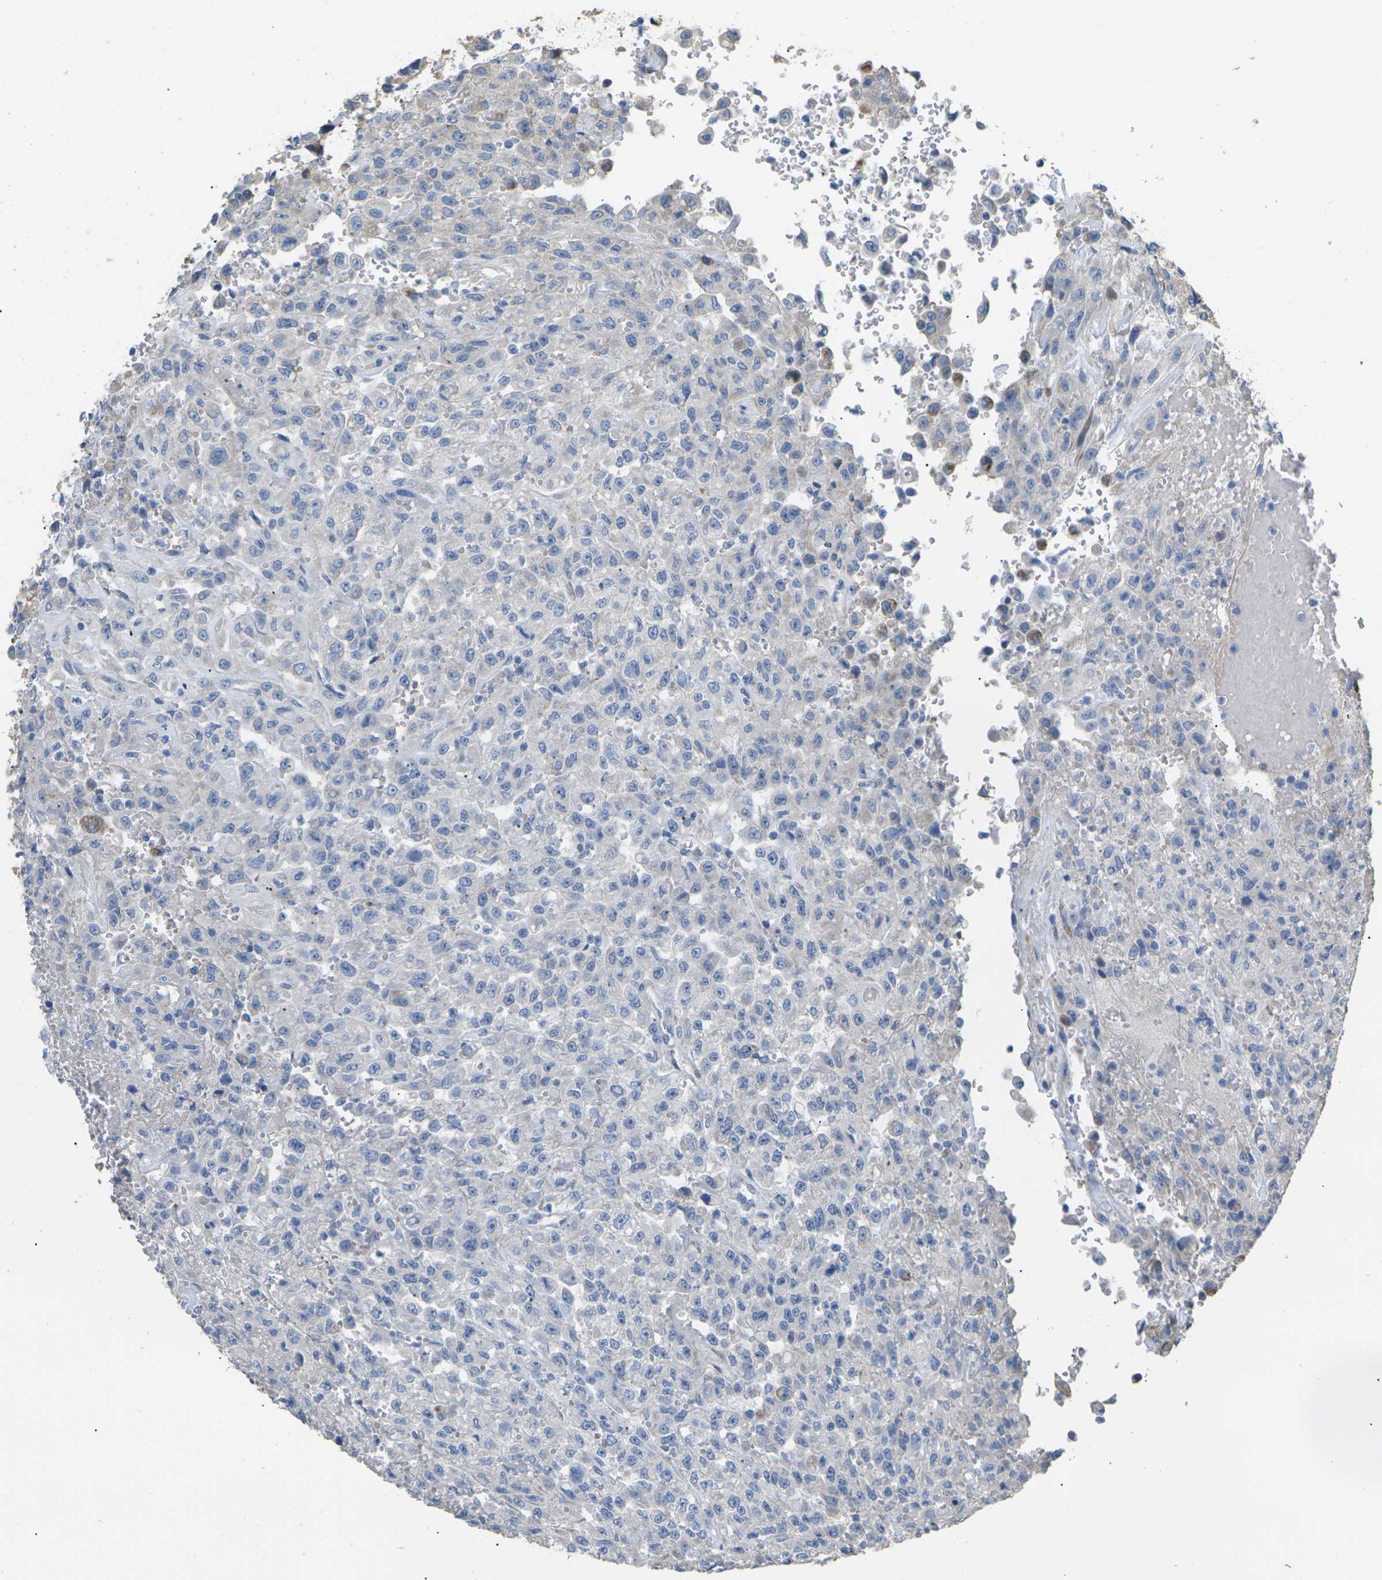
{"staining": {"intensity": "negative", "quantity": "none", "location": "none"}, "tissue": "urothelial cancer", "cell_type": "Tumor cells", "image_type": "cancer", "snomed": [{"axis": "morphology", "description": "Urothelial carcinoma, High grade"}, {"axis": "topography", "description": "Urinary bladder"}], "caption": "Tumor cells are negative for brown protein staining in urothelial cancer. (Stains: DAB immunohistochemistry with hematoxylin counter stain, Microscopy: brightfield microscopy at high magnification).", "gene": "KLHDC8B", "patient": {"sex": "male", "age": 46}}